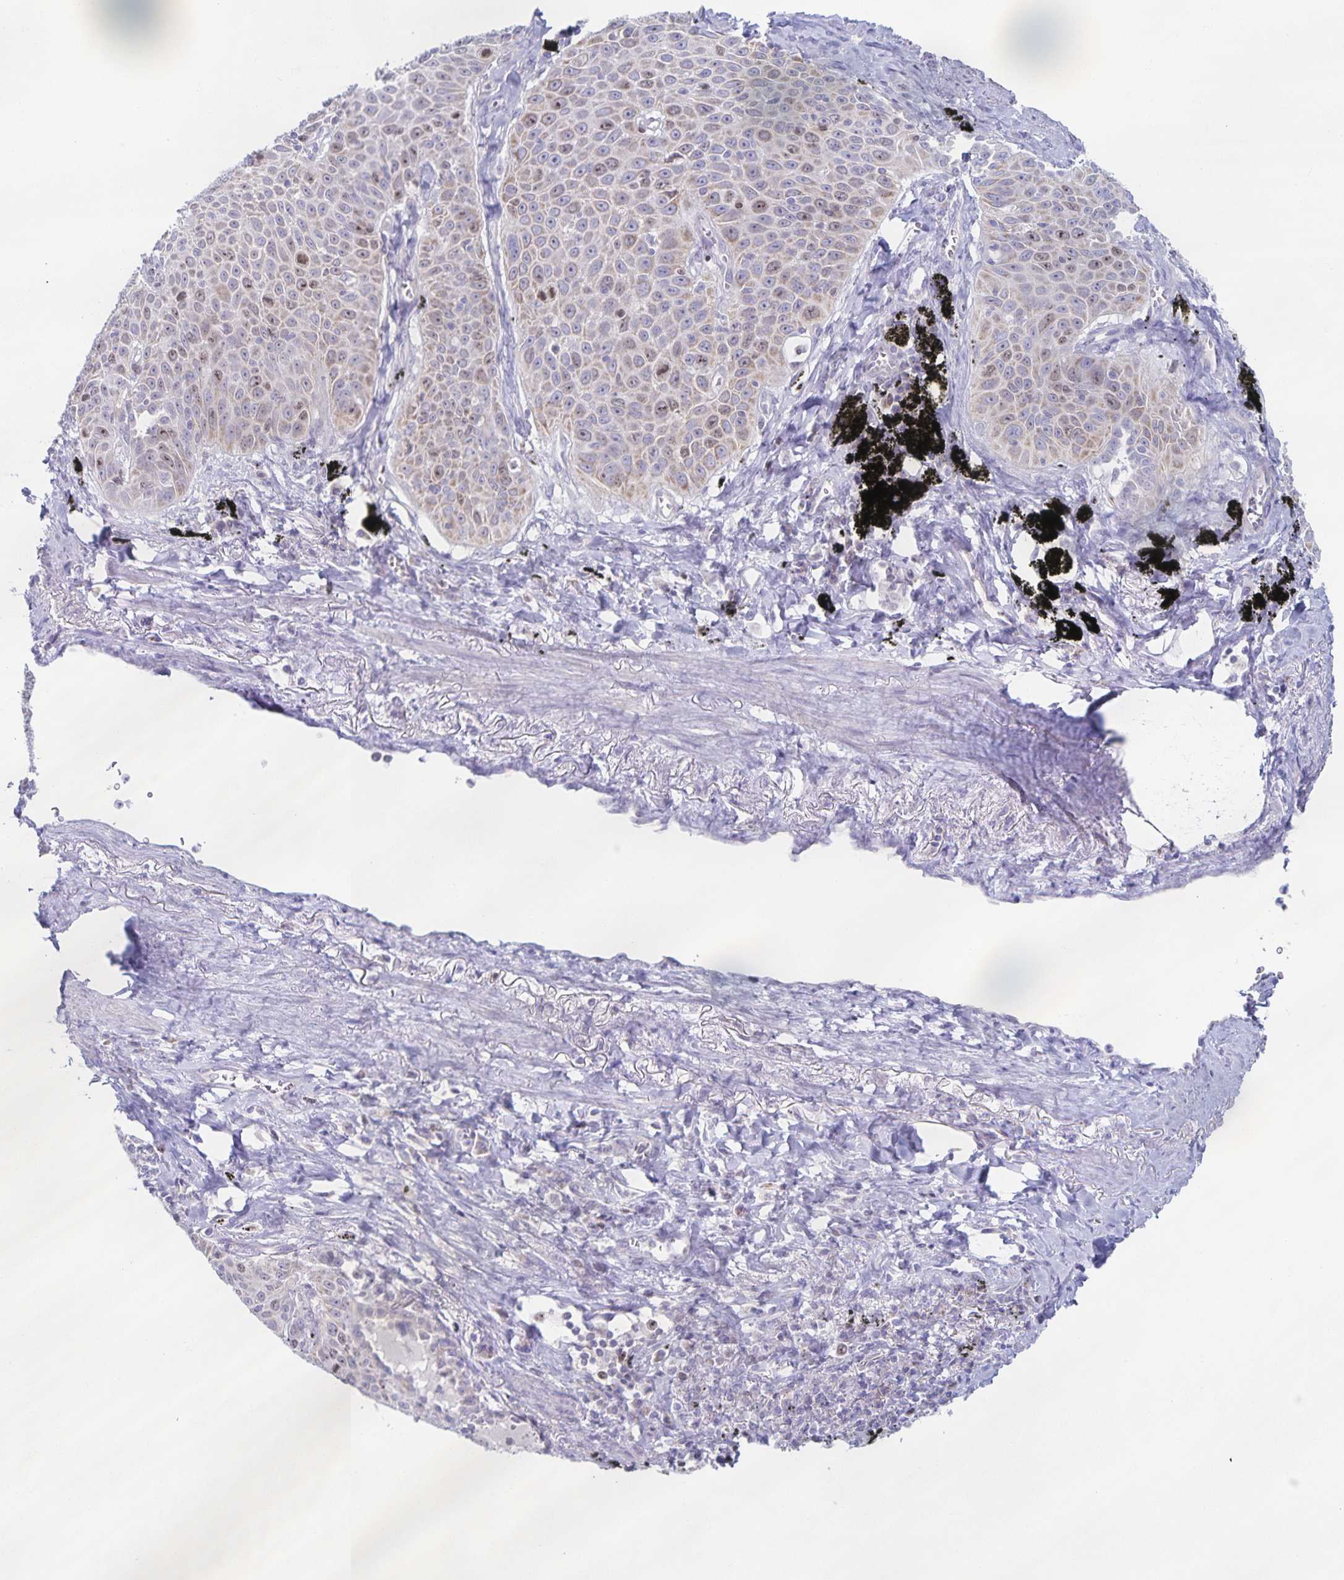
{"staining": {"intensity": "weak", "quantity": "<25%", "location": "cytoplasmic/membranous,nuclear"}, "tissue": "lung cancer", "cell_type": "Tumor cells", "image_type": "cancer", "snomed": [{"axis": "morphology", "description": "Squamous cell carcinoma, NOS"}, {"axis": "morphology", "description": "Squamous cell carcinoma, metastatic, NOS"}, {"axis": "topography", "description": "Lymph node"}, {"axis": "topography", "description": "Lung"}], "caption": "IHC of lung cancer reveals no positivity in tumor cells.", "gene": "CENPH", "patient": {"sex": "female", "age": 62}}